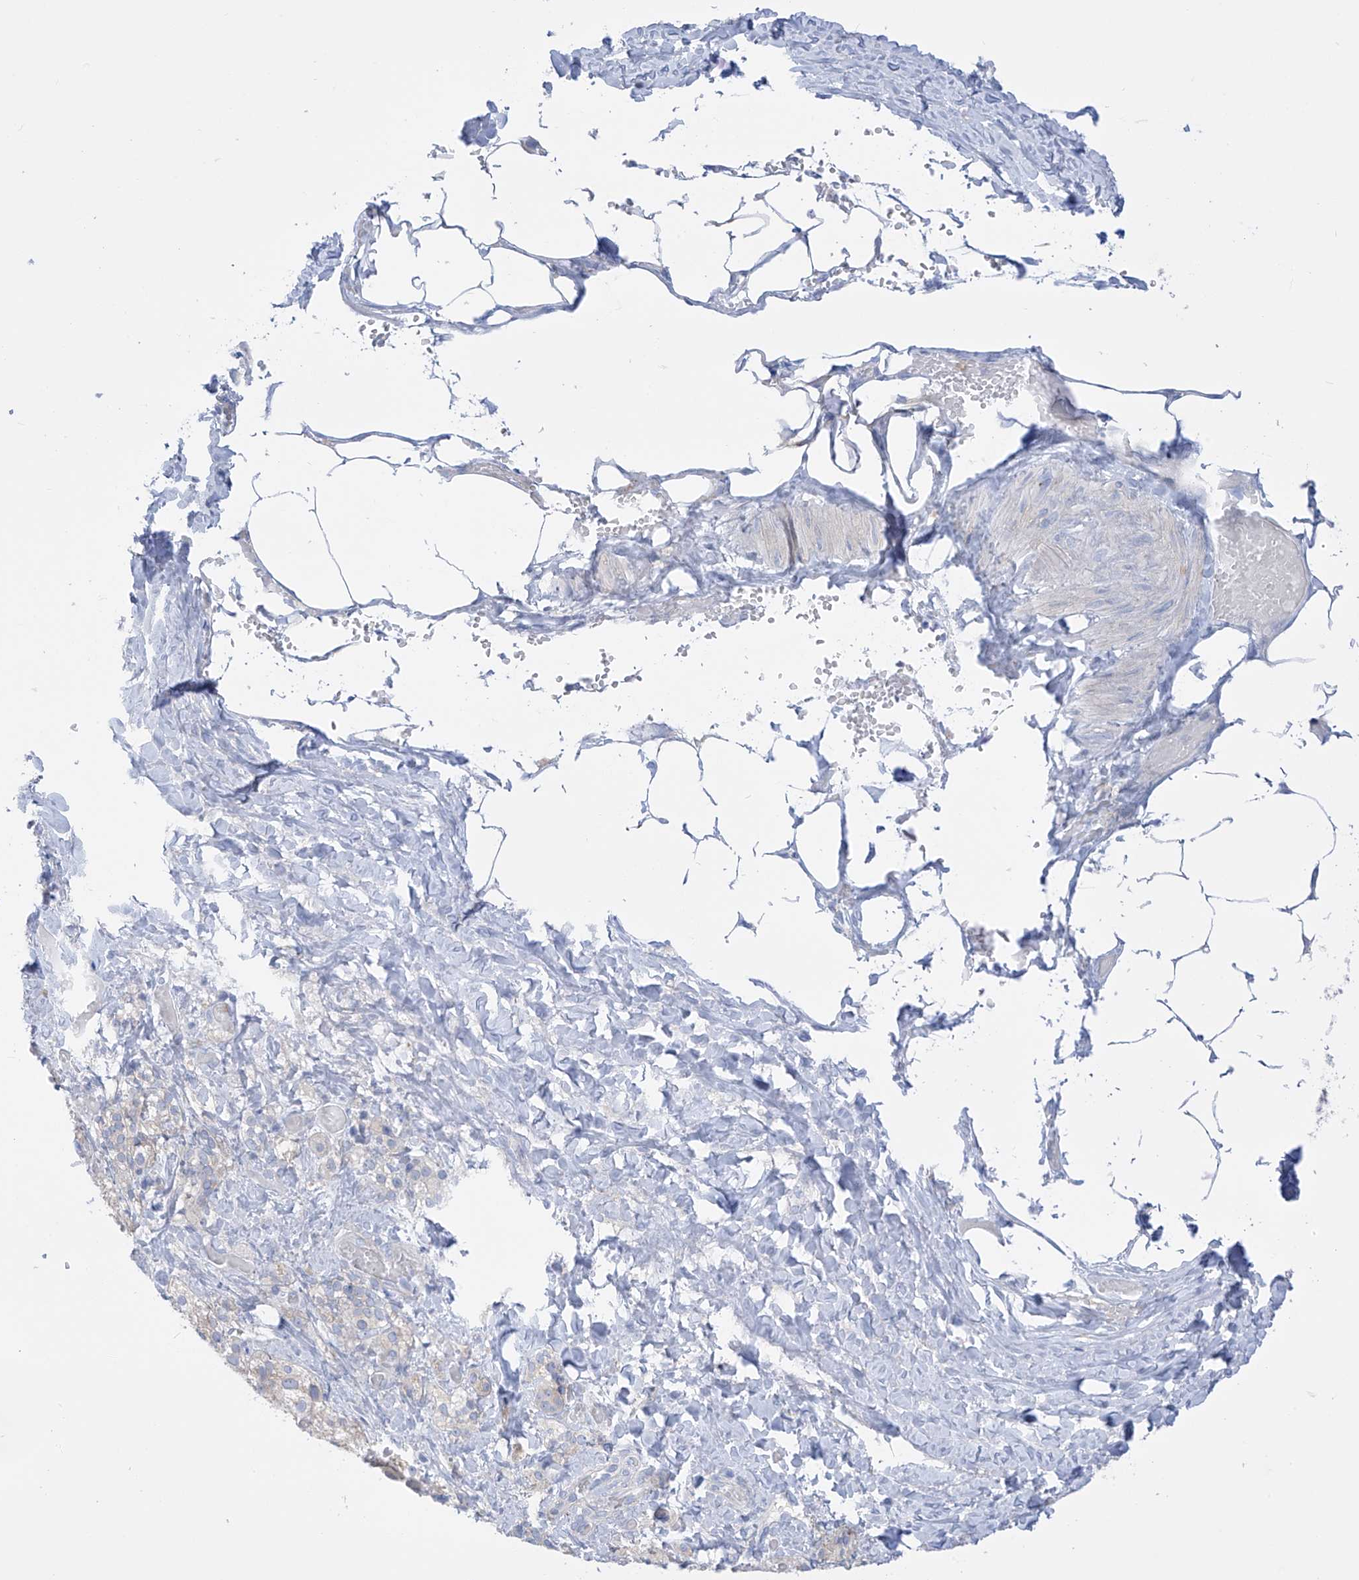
{"staining": {"intensity": "weak", "quantity": "<25%", "location": "cytoplasmic/membranous"}, "tissue": "adrenal gland", "cell_type": "Glandular cells", "image_type": "normal", "snomed": [{"axis": "morphology", "description": "Normal tissue, NOS"}, {"axis": "topography", "description": "Adrenal gland"}], "caption": "IHC histopathology image of benign adrenal gland: adrenal gland stained with DAB demonstrates no significant protein positivity in glandular cells. The staining was performed using DAB to visualize the protein expression in brown, while the nuclei were stained in blue with hematoxylin (Magnification: 20x).", "gene": "FABP2", "patient": {"sex": "female", "age": 59}}